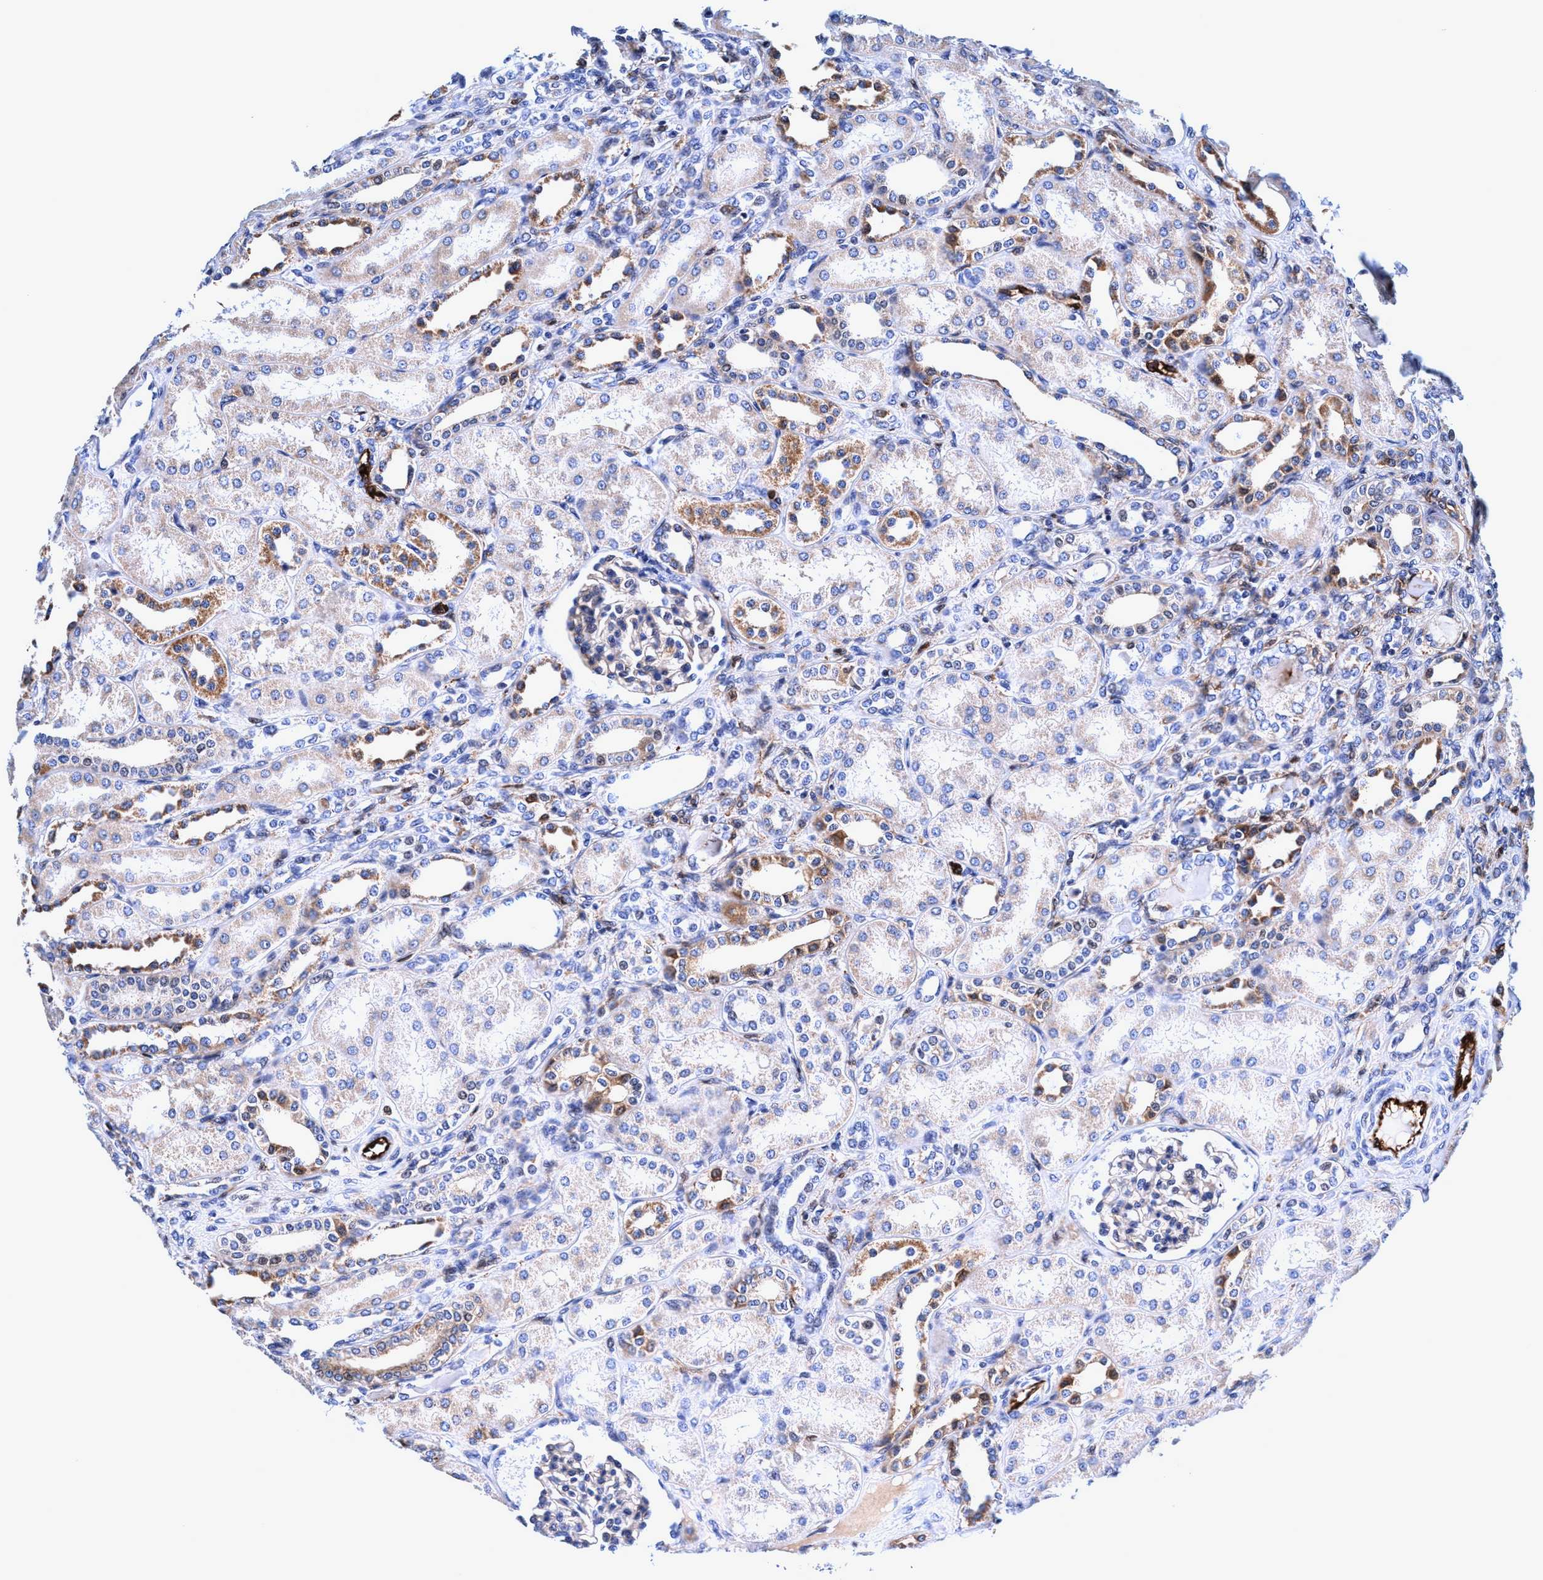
{"staining": {"intensity": "weak", "quantity": "<25%", "location": "cytoplasmic/membranous"}, "tissue": "kidney", "cell_type": "Cells in glomeruli", "image_type": "normal", "snomed": [{"axis": "morphology", "description": "Normal tissue, NOS"}, {"axis": "topography", "description": "Kidney"}], "caption": "This is an immunohistochemistry (IHC) histopathology image of normal human kidney. There is no expression in cells in glomeruli.", "gene": "UBALD2", "patient": {"sex": "male", "age": 7}}